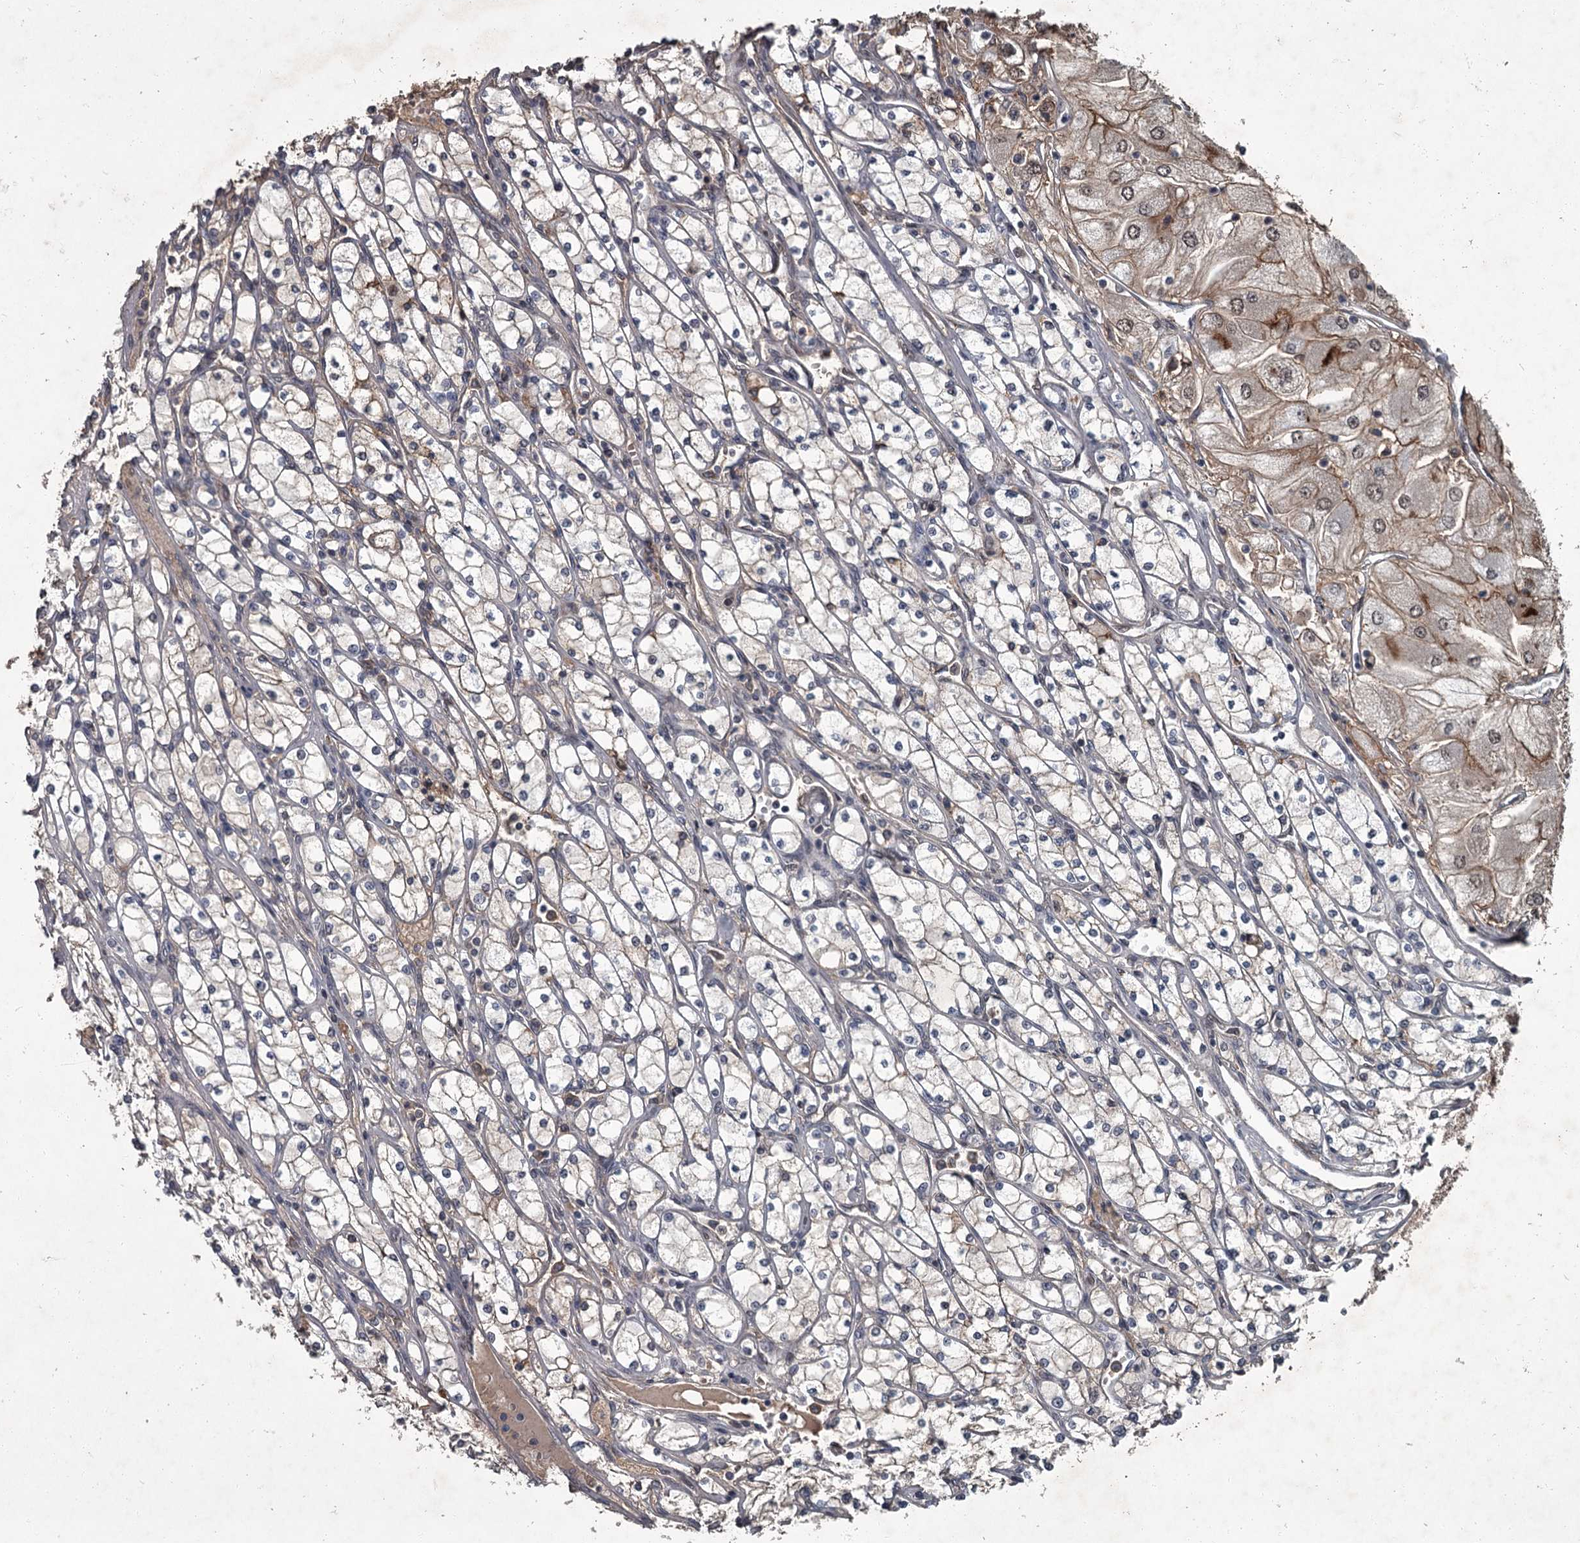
{"staining": {"intensity": "moderate", "quantity": "<25%", "location": "cytoplasmic/membranous"}, "tissue": "renal cancer", "cell_type": "Tumor cells", "image_type": "cancer", "snomed": [{"axis": "morphology", "description": "Adenocarcinoma, NOS"}, {"axis": "topography", "description": "Kidney"}], "caption": "Adenocarcinoma (renal) was stained to show a protein in brown. There is low levels of moderate cytoplasmic/membranous expression in approximately <25% of tumor cells. (DAB IHC with brightfield microscopy, high magnification).", "gene": "FLVCR2", "patient": {"sex": "male", "age": 80}}